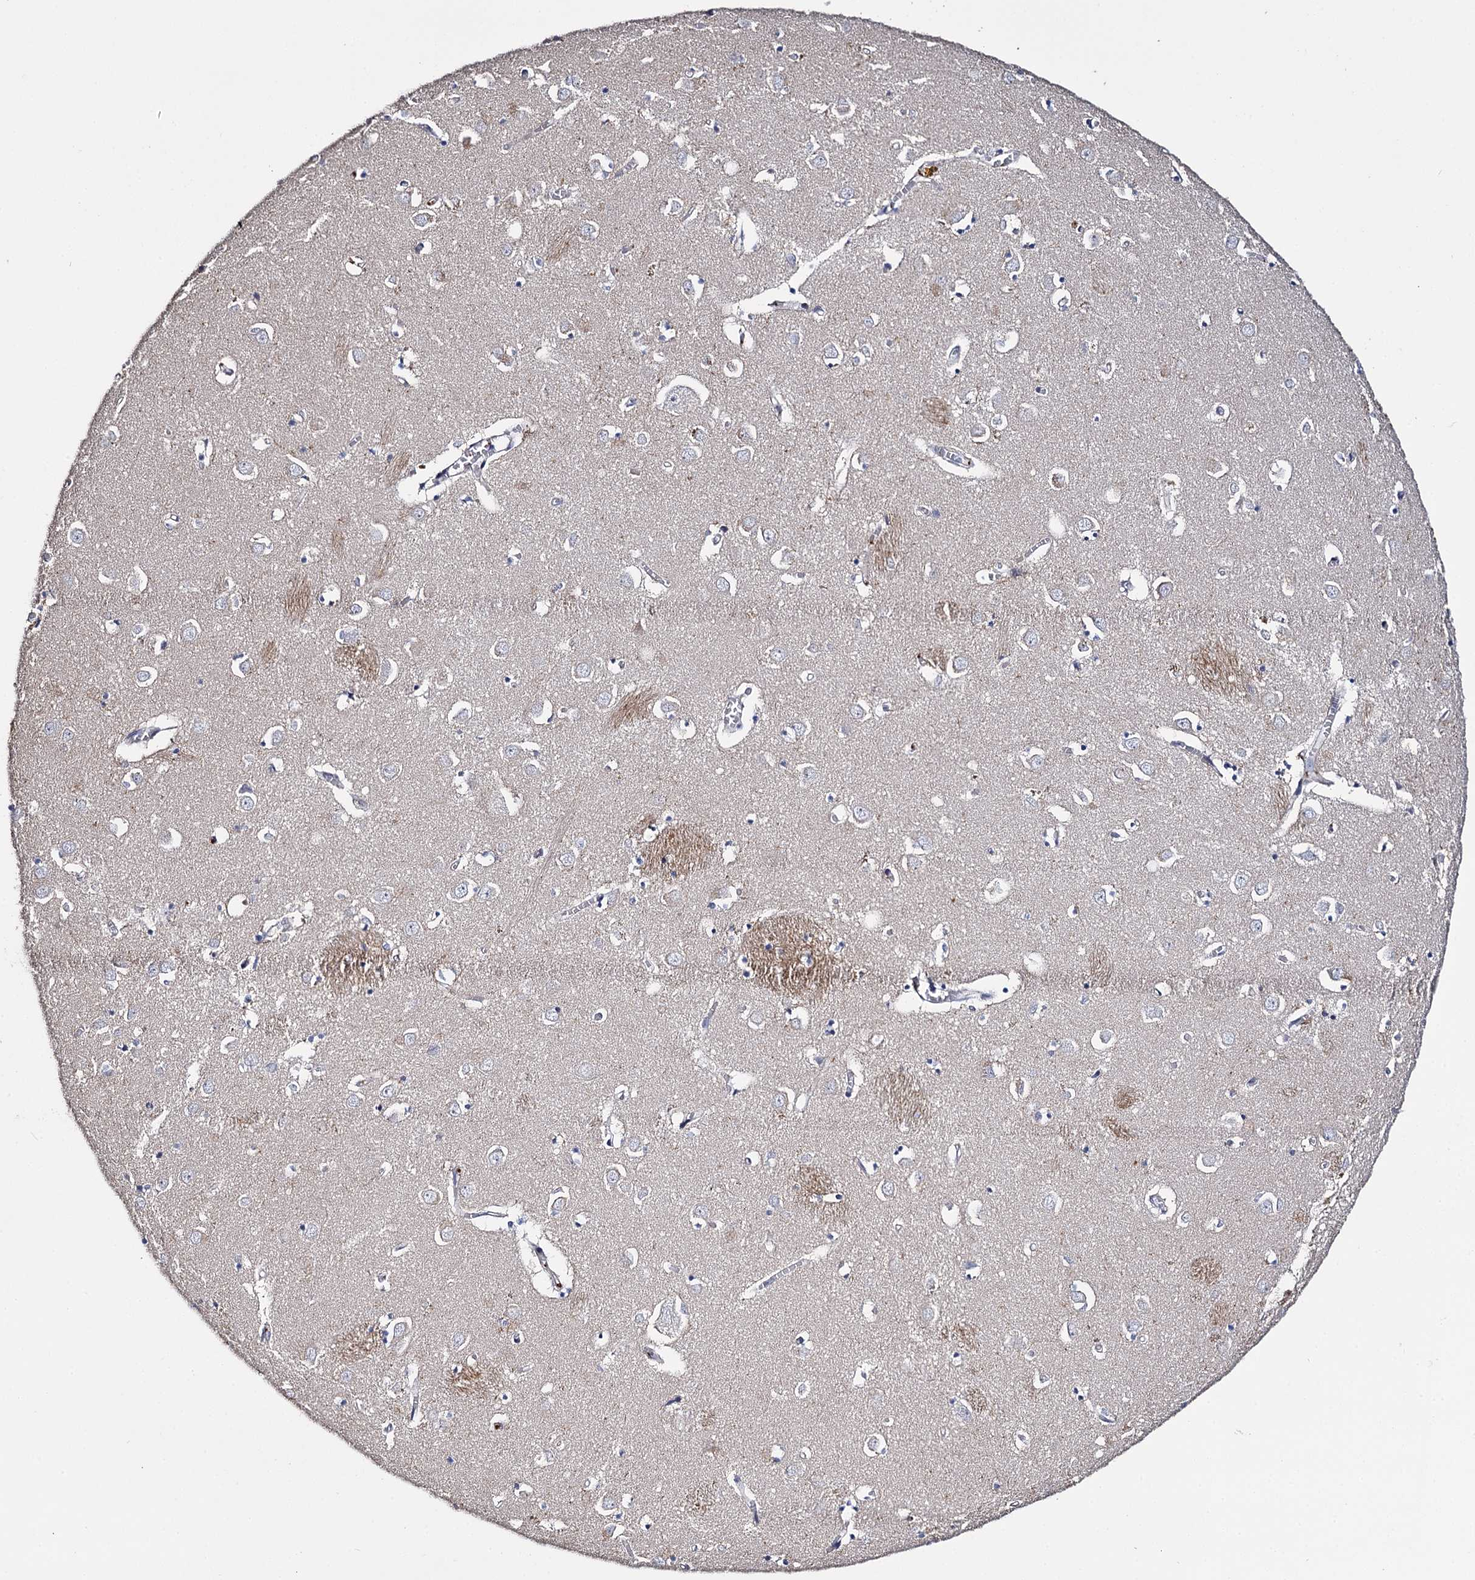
{"staining": {"intensity": "negative", "quantity": "none", "location": "none"}, "tissue": "caudate", "cell_type": "Glial cells", "image_type": "normal", "snomed": [{"axis": "morphology", "description": "Normal tissue, NOS"}, {"axis": "topography", "description": "Lateral ventricle wall"}], "caption": "Unremarkable caudate was stained to show a protein in brown. There is no significant positivity in glial cells. The staining is performed using DAB (3,3'-diaminobenzidine) brown chromogen with nuclei counter-stained in using hematoxylin.", "gene": "DNAH6", "patient": {"sex": "male", "age": 70}}